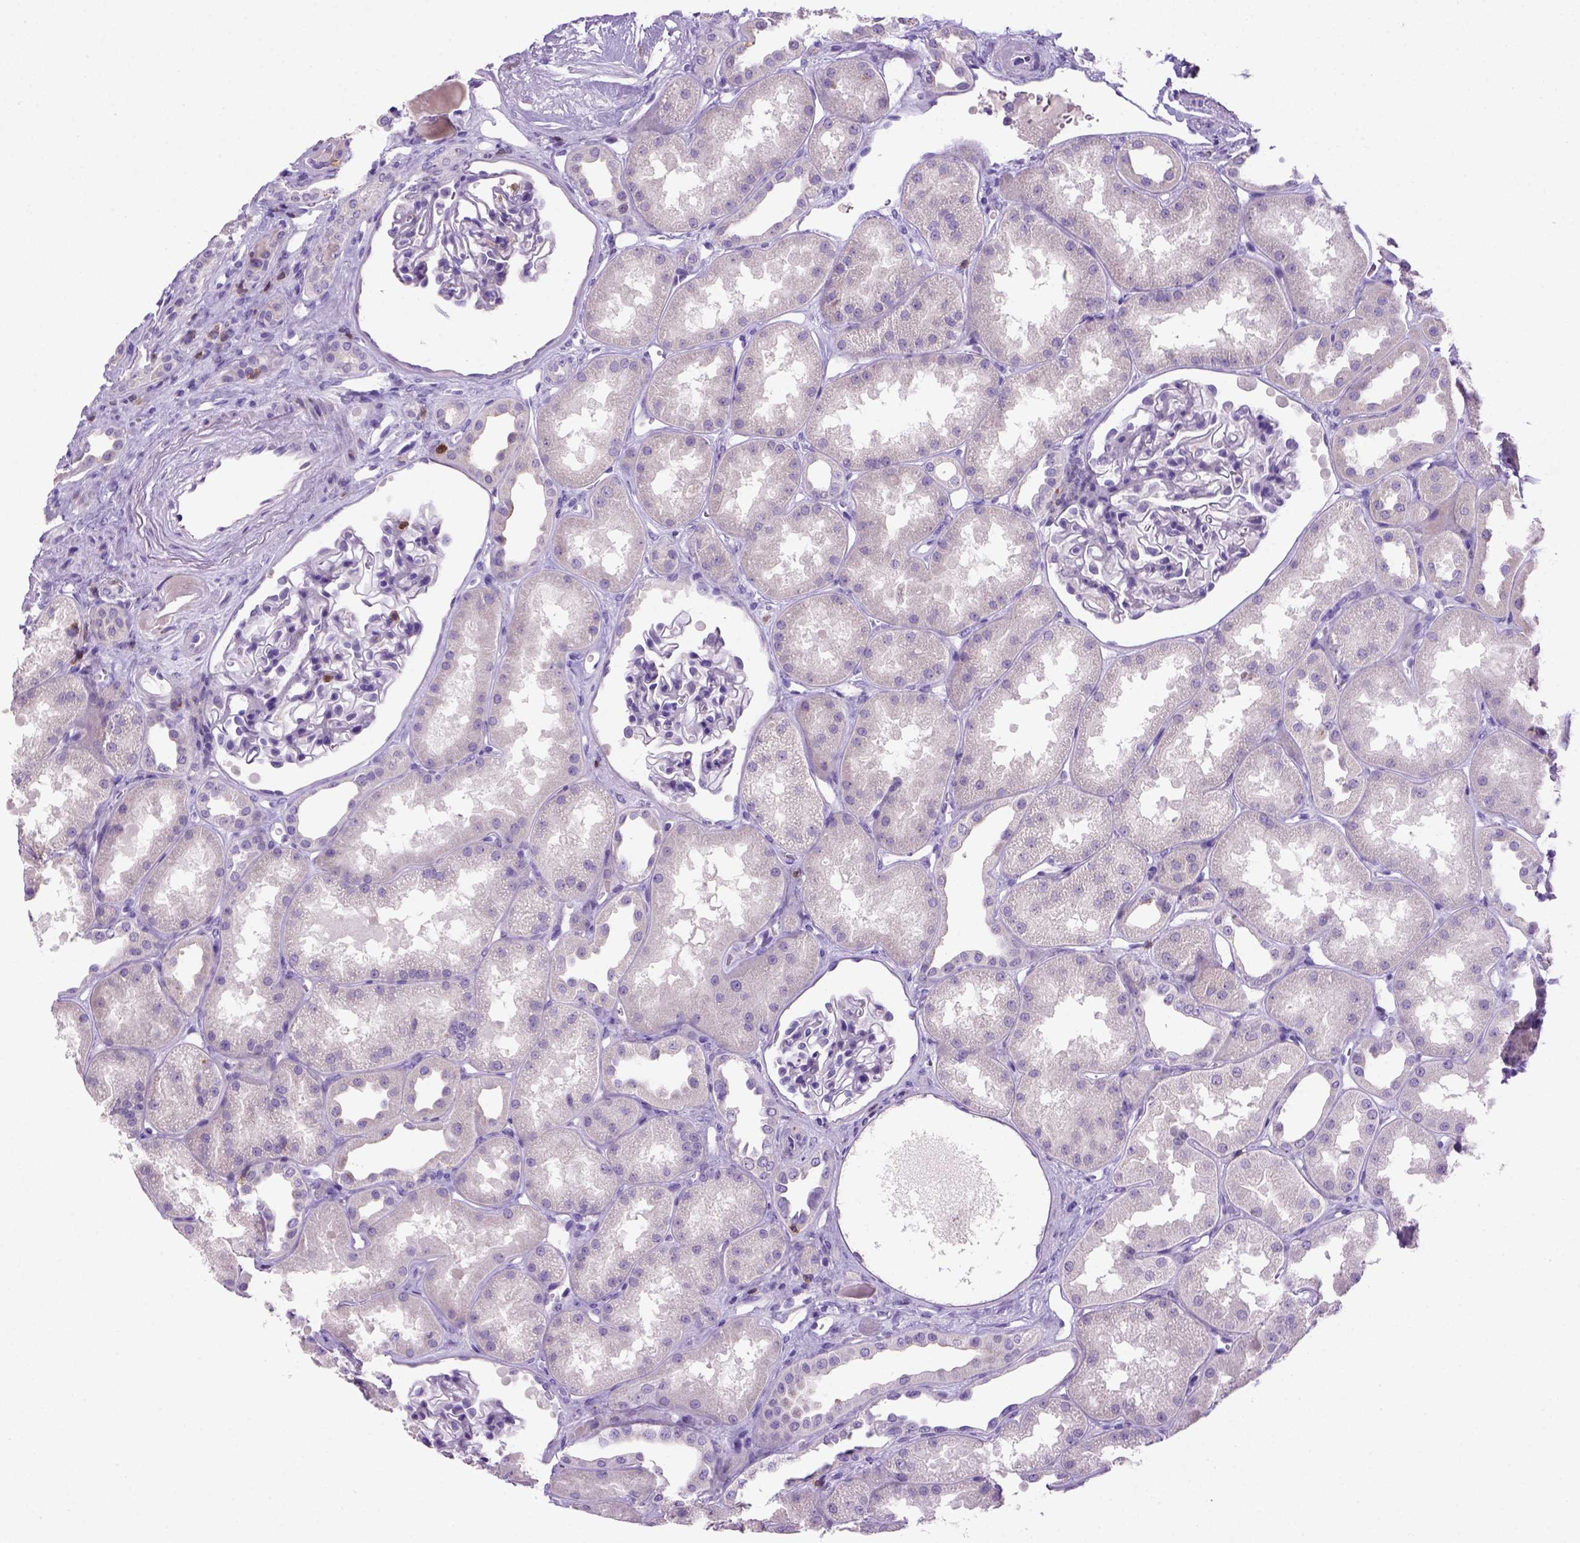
{"staining": {"intensity": "negative", "quantity": "none", "location": "none"}, "tissue": "kidney", "cell_type": "Cells in glomeruli", "image_type": "normal", "snomed": [{"axis": "morphology", "description": "Normal tissue, NOS"}, {"axis": "topography", "description": "Kidney"}], "caption": "Immunohistochemistry (IHC) of normal human kidney reveals no expression in cells in glomeruli.", "gene": "CD3E", "patient": {"sex": "male", "age": 61}}